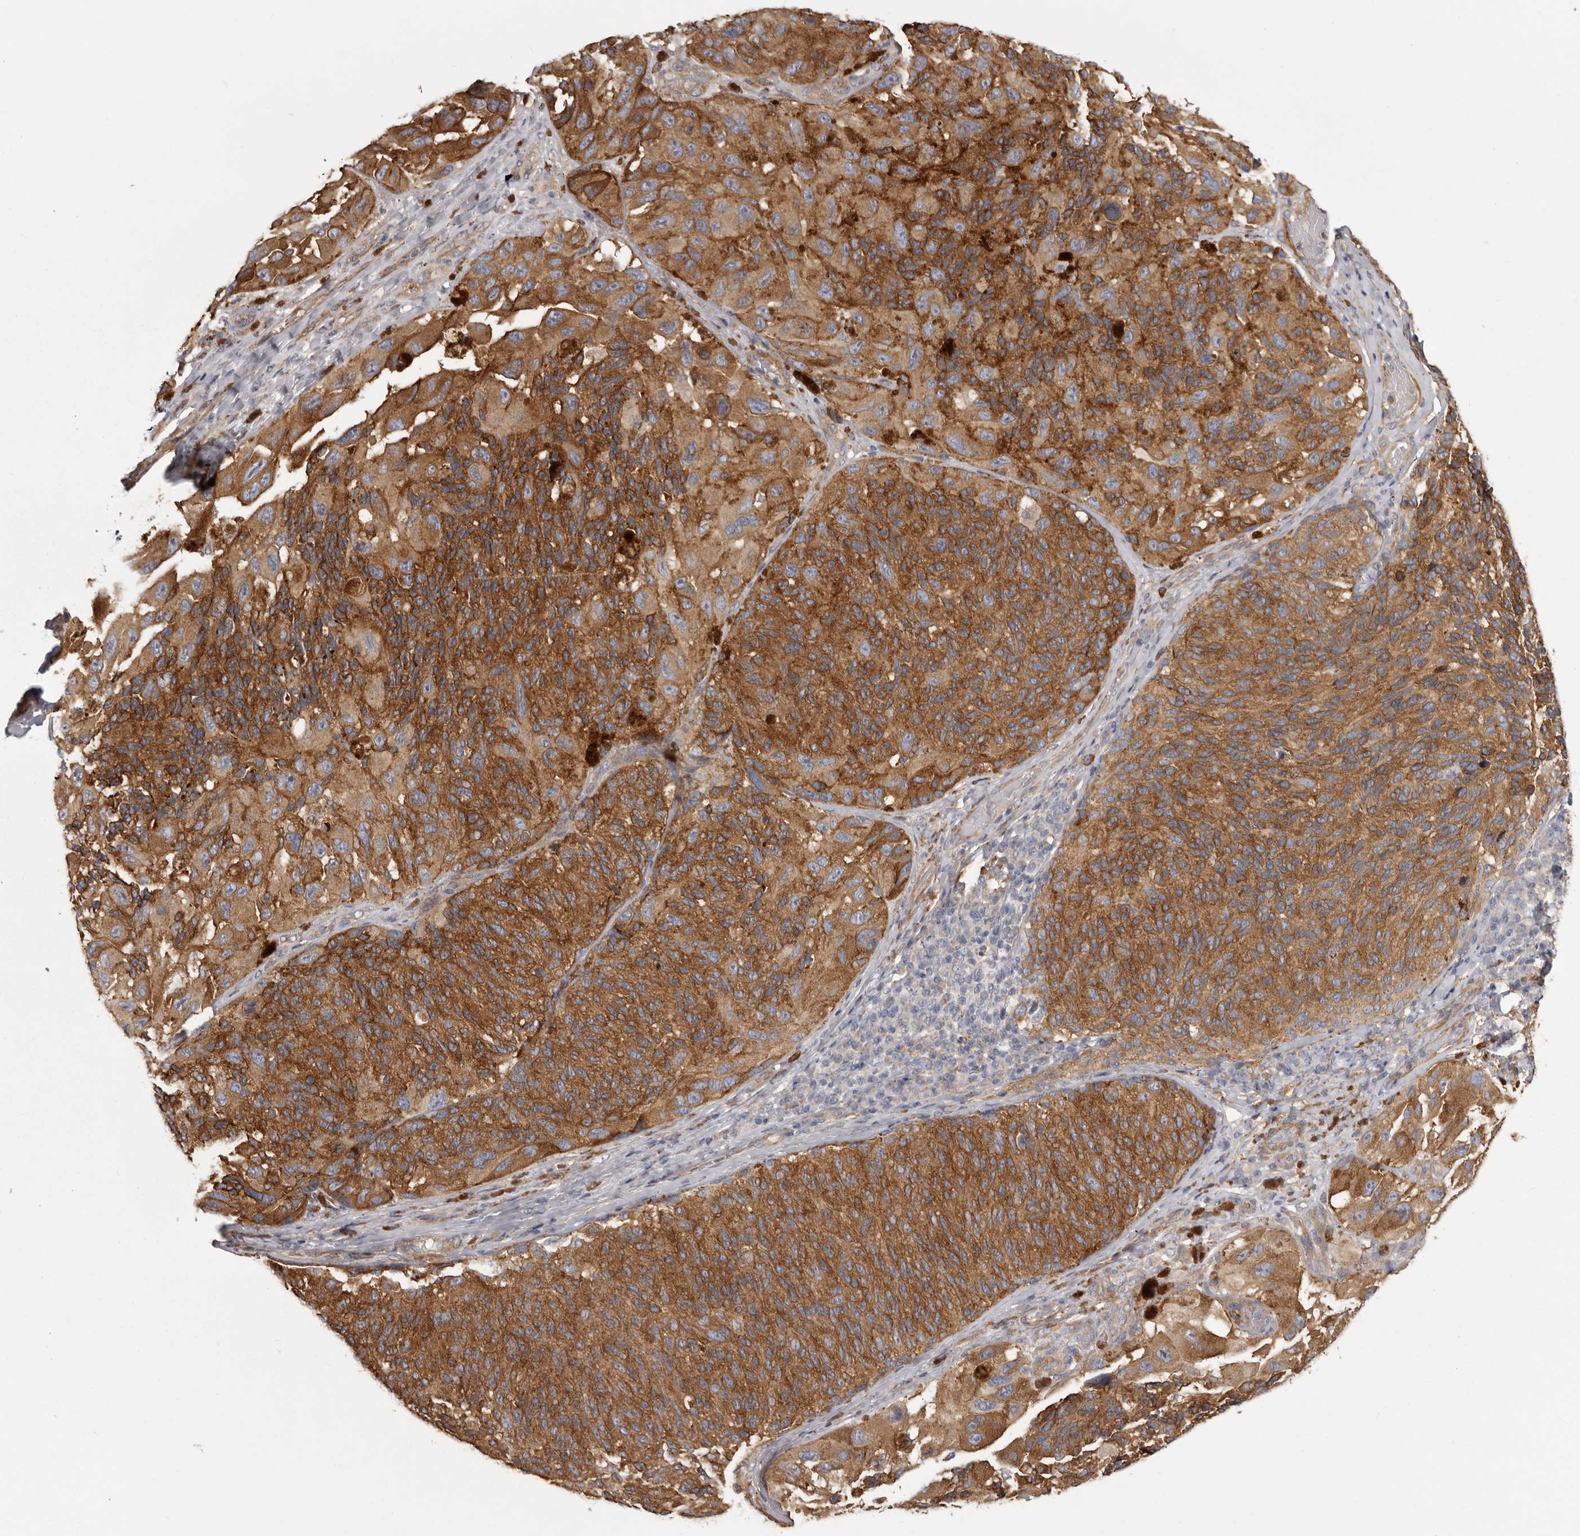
{"staining": {"intensity": "moderate", "quantity": ">75%", "location": "cytoplasmic/membranous"}, "tissue": "melanoma", "cell_type": "Tumor cells", "image_type": "cancer", "snomed": [{"axis": "morphology", "description": "Malignant melanoma, NOS"}, {"axis": "topography", "description": "Skin"}], "caption": "About >75% of tumor cells in melanoma demonstrate moderate cytoplasmic/membranous protein staining as visualized by brown immunohistochemical staining.", "gene": "ENAH", "patient": {"sex": "female", "age": 73}}